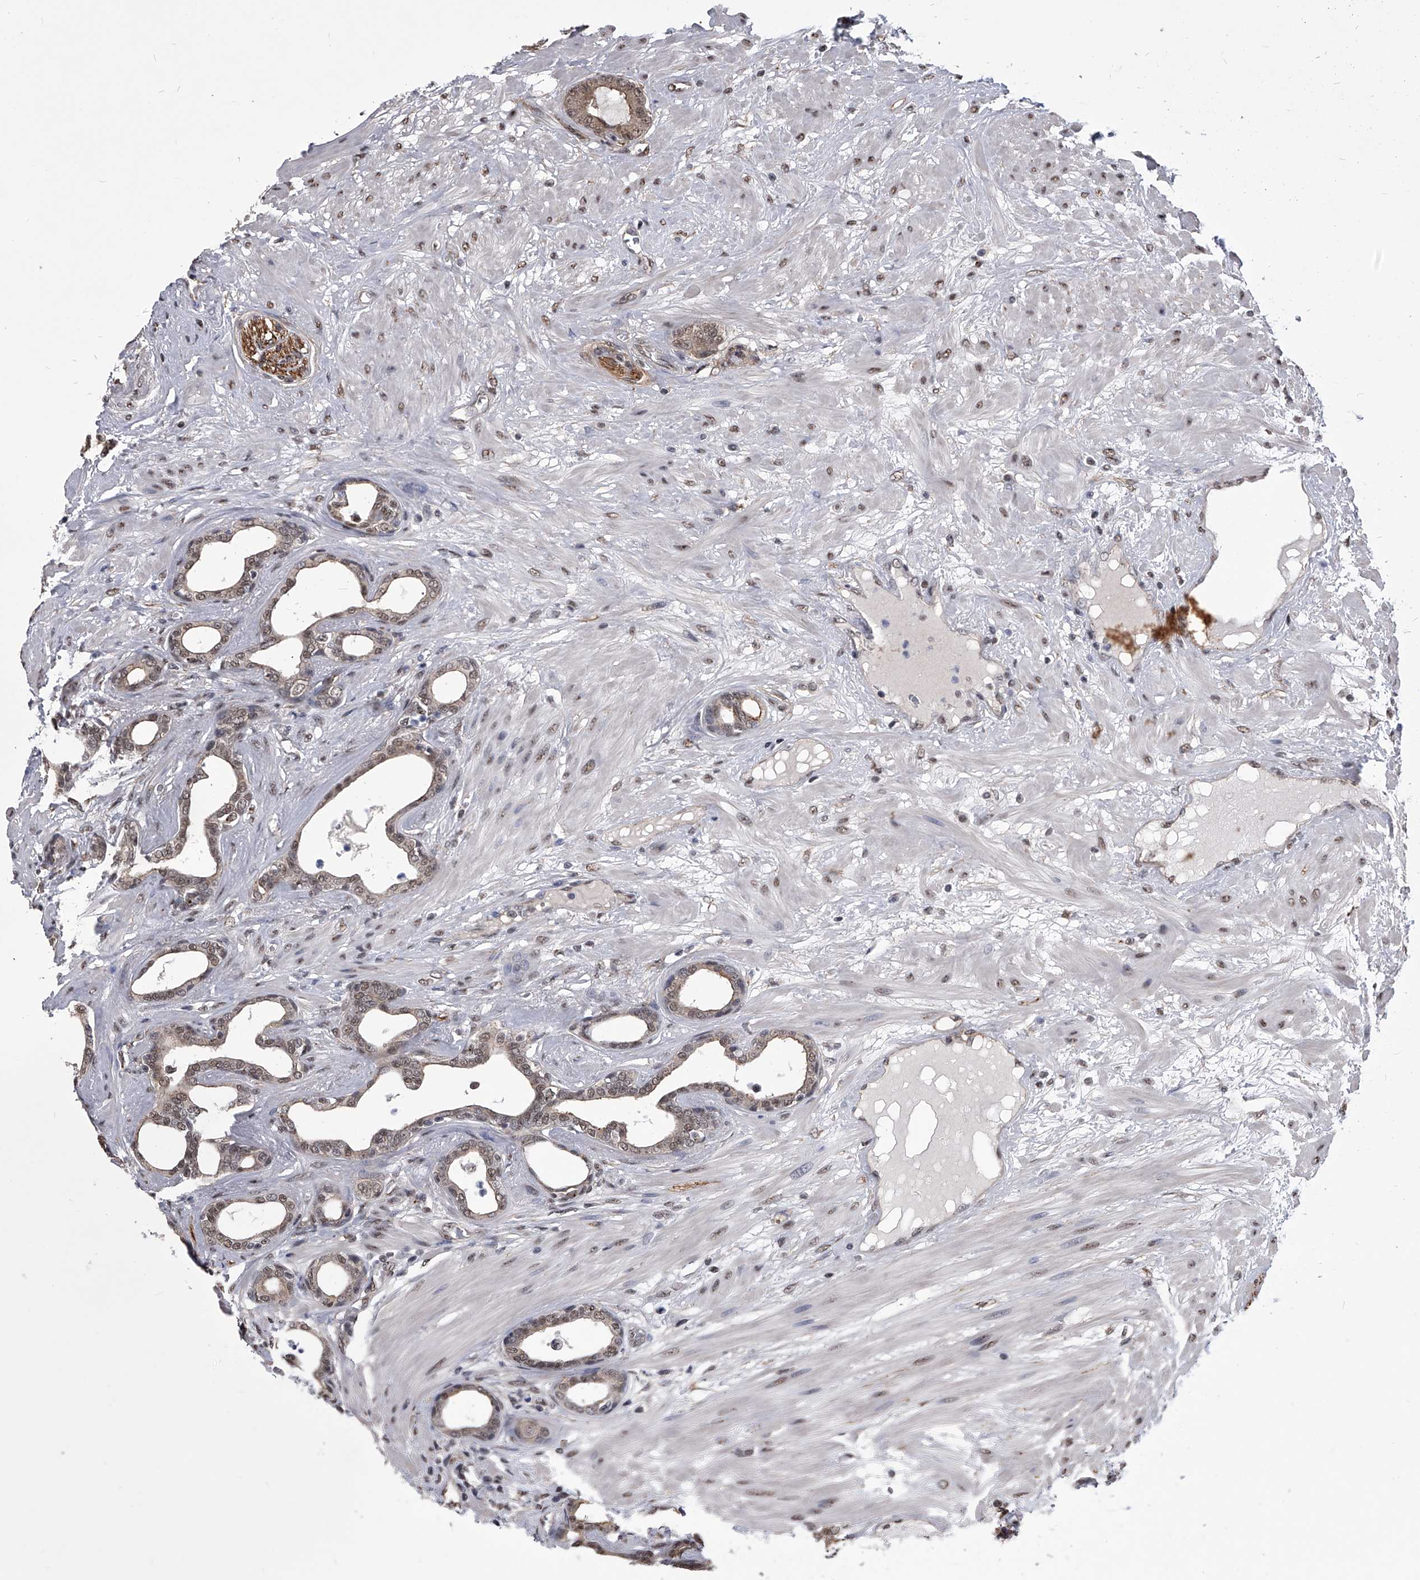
{"staining": {"intensity": "weak", "quantity": ">75%", "location": "nuclear"}, "tissue": "prostate cancer", "cell_type": "Tumor cells", "image_type": "cancer", "snomed": [{"axis": "morphology", "description": "Adenocarcinoma, Low grade"}, {"axis": "topography", "description": "Prostate"}], "caption": "This image reveals immunohistochemistry (IHC) staining of human prostate cancer (low-grade adenocarcinoma), with low weak nuclear staining in approximately >75% of tumor cells.", "gene": "ZNF76", "patient": {"sex": "male", "age": 60}}